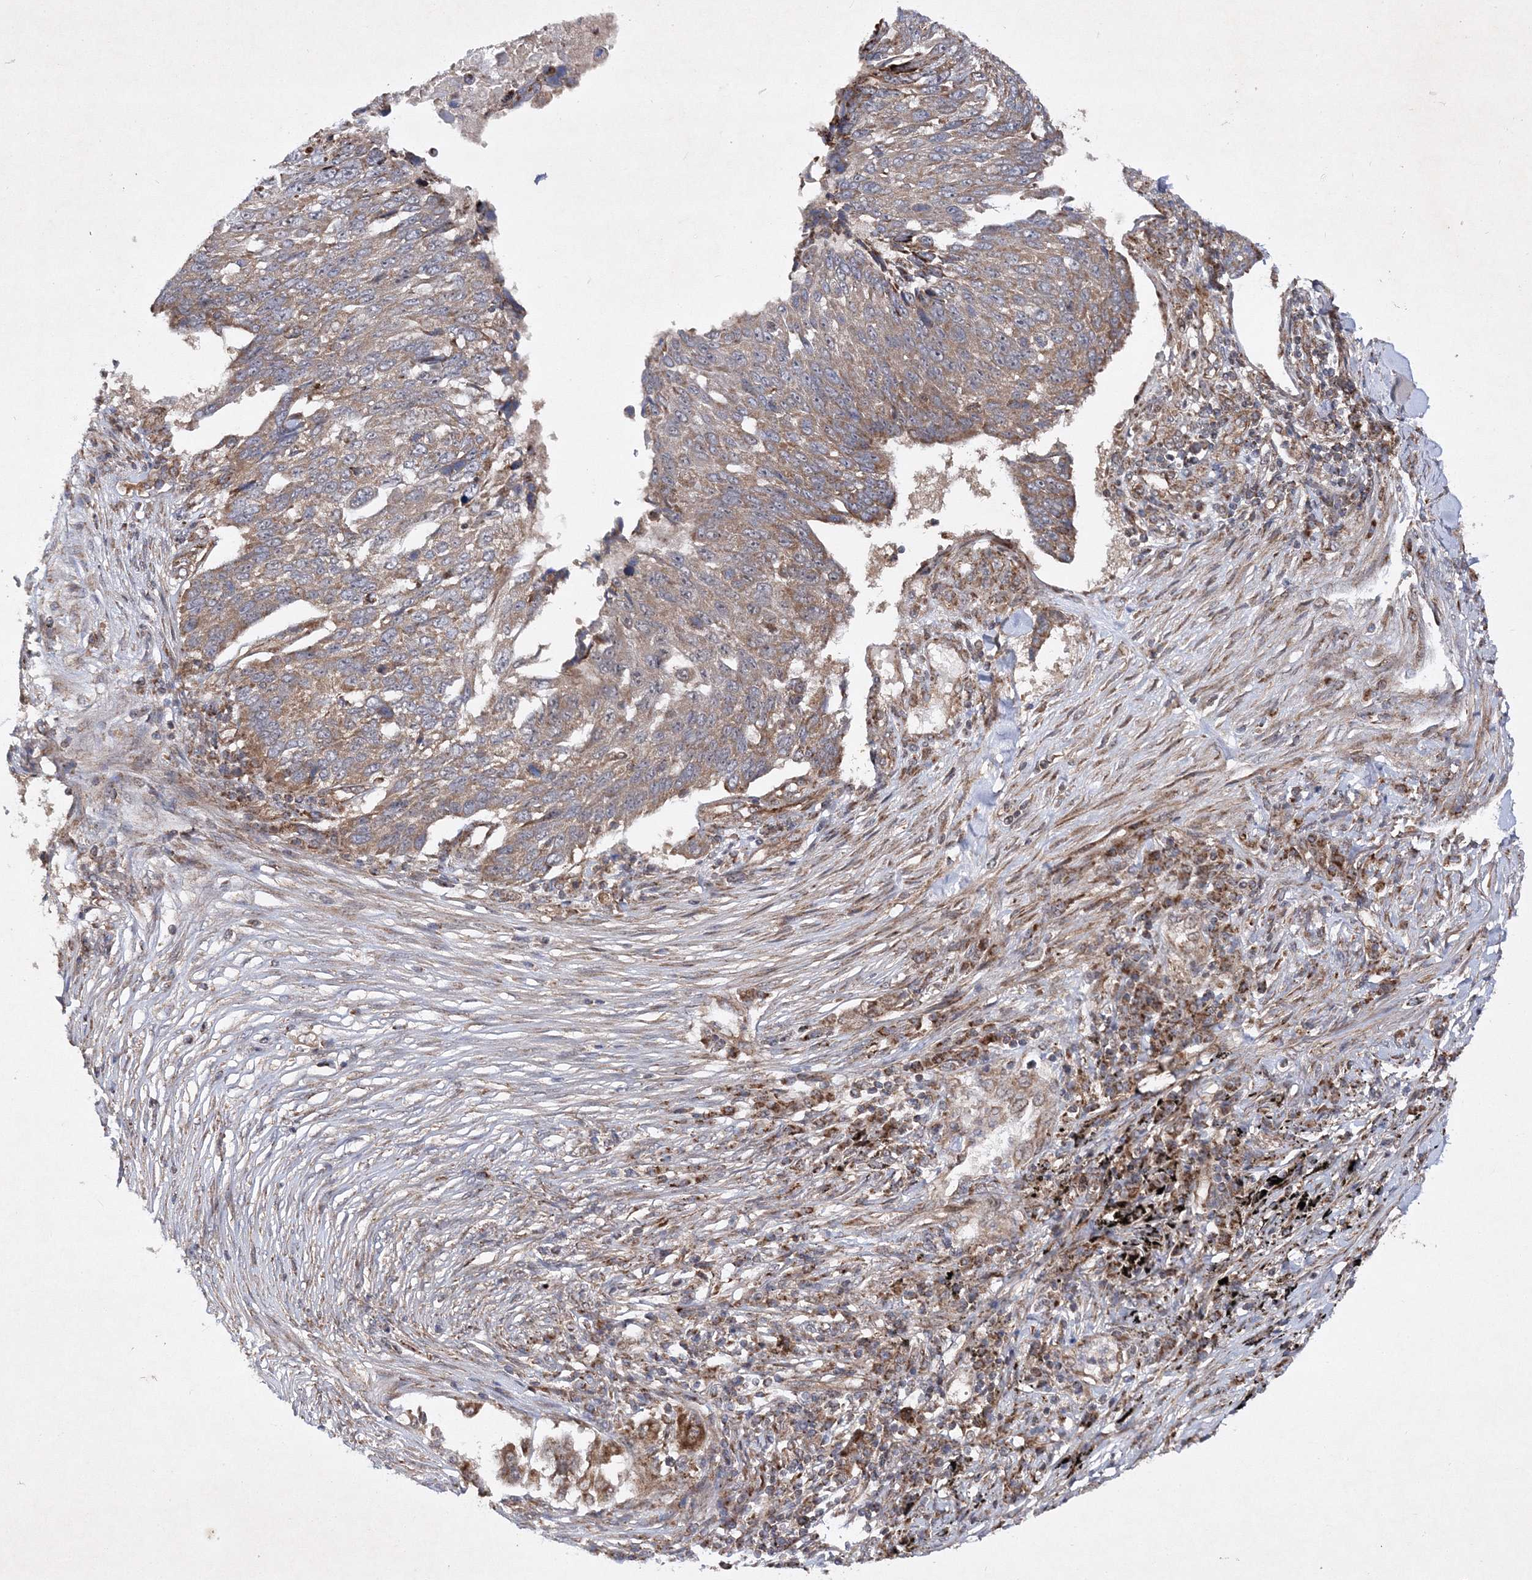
{"staining": {"intensity": "weak", "quantity": "25%-75%", "location": "cytoplasmic/membranous"}, "tissue": "lung cancer", "cell_type": "Tumor cells", "image_type": "cancer", "snomed": [{"axis": "morphology", "description": "Squamous cell carcinoma, NOS"}, {"axis": "topography", "description": "Lung"}], "caption": "Protein expression analysis of lung cancer displays weak cytoplasmic/membranous staining in approximately 25%-75% of tumor cells.", "gene": "SCRN3", "patient": {"sex": "male", "age": 66}}